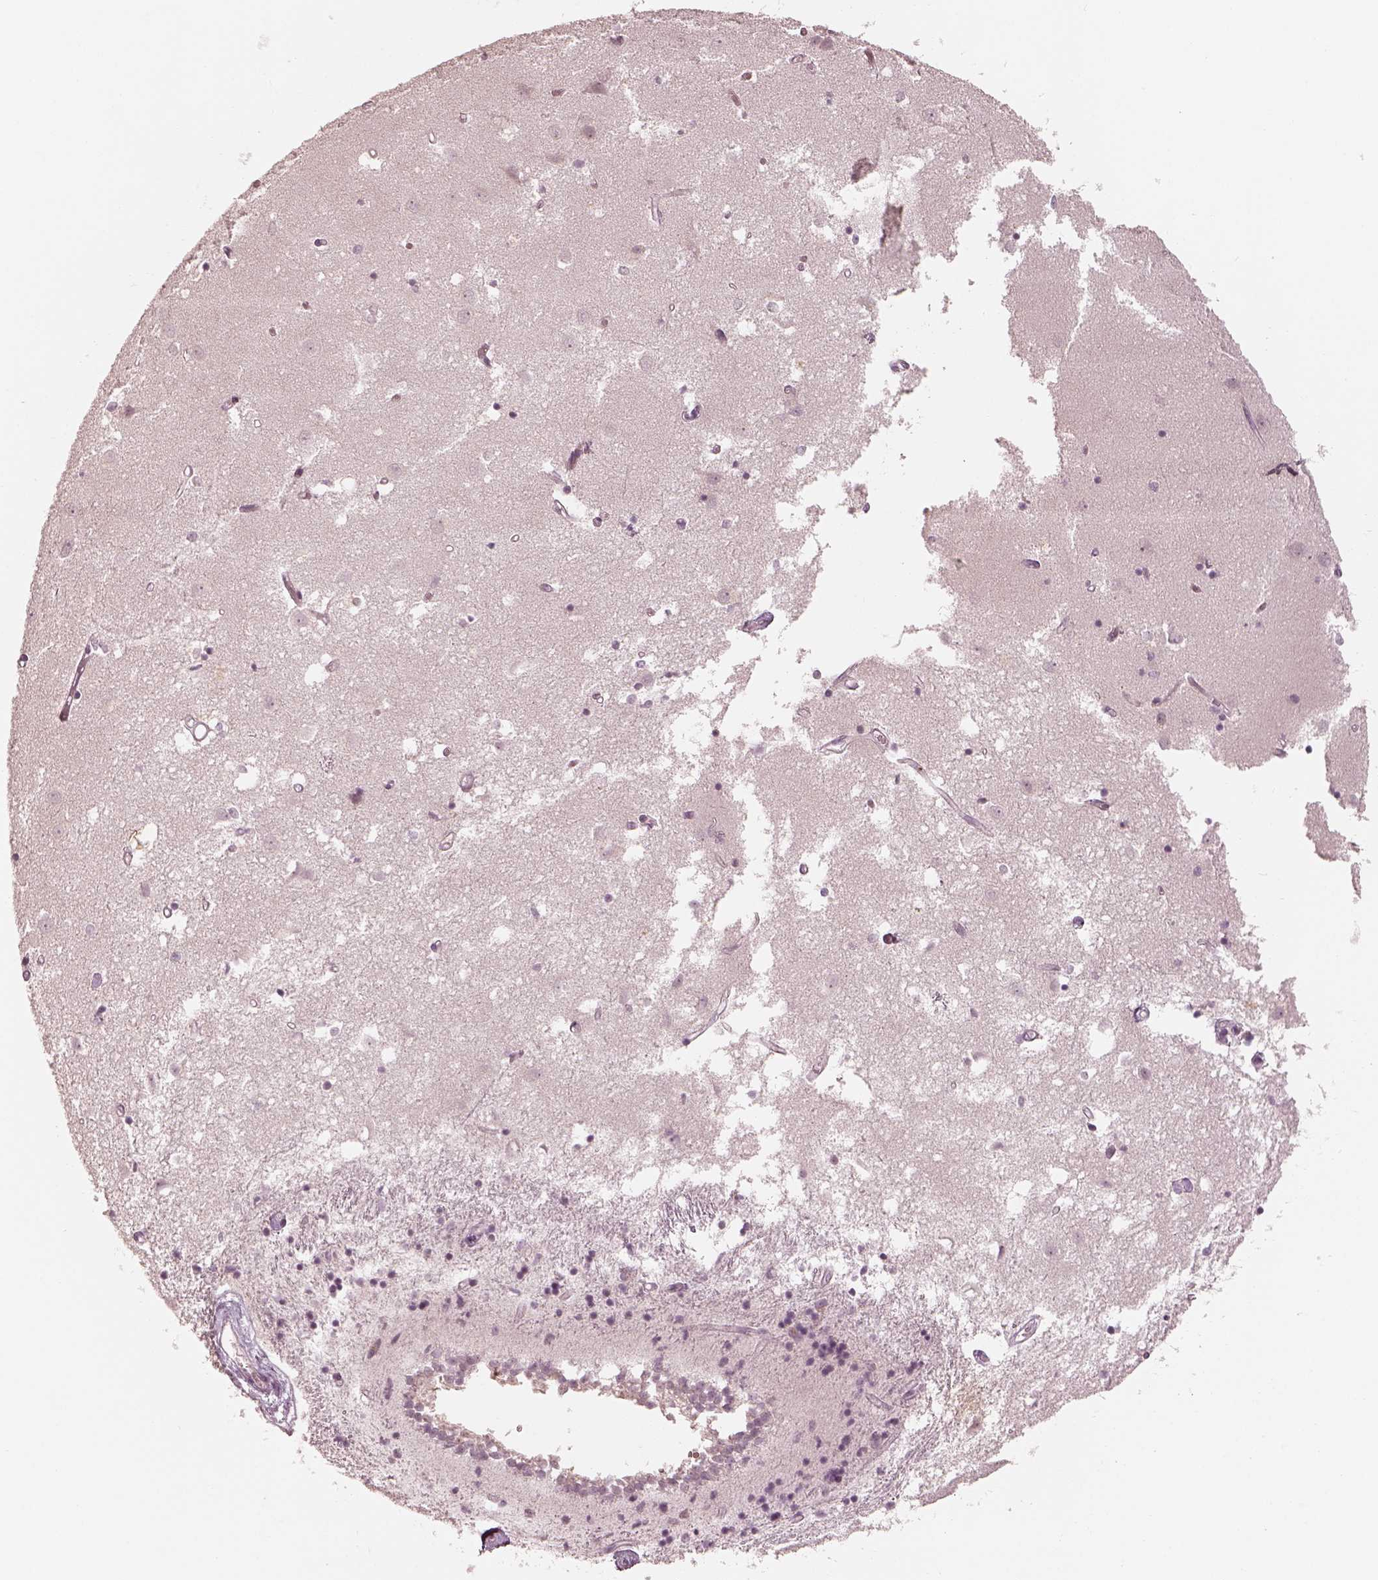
{"staining": {"intensity": "negative", "quantity": "none", "location": "none"}, "tissue": "caudate", "cell_type": "Glial cells", "image_type": "normal", "snomed": [{"axis": "morphology", "description": "Normal tissue, NOS"}, {"axis": "topography", "description": "Lateral ventricle wall"}], "caption": "This photomicrograph is of unremarkable caudate stained with immunohistochemistry (IHC) to label a protein in brown with the nuclei are counter-stained blue. There is no positivity in glial cells.", "gene": "ACACB", "patient": {"sex": "male", "age": 54}}